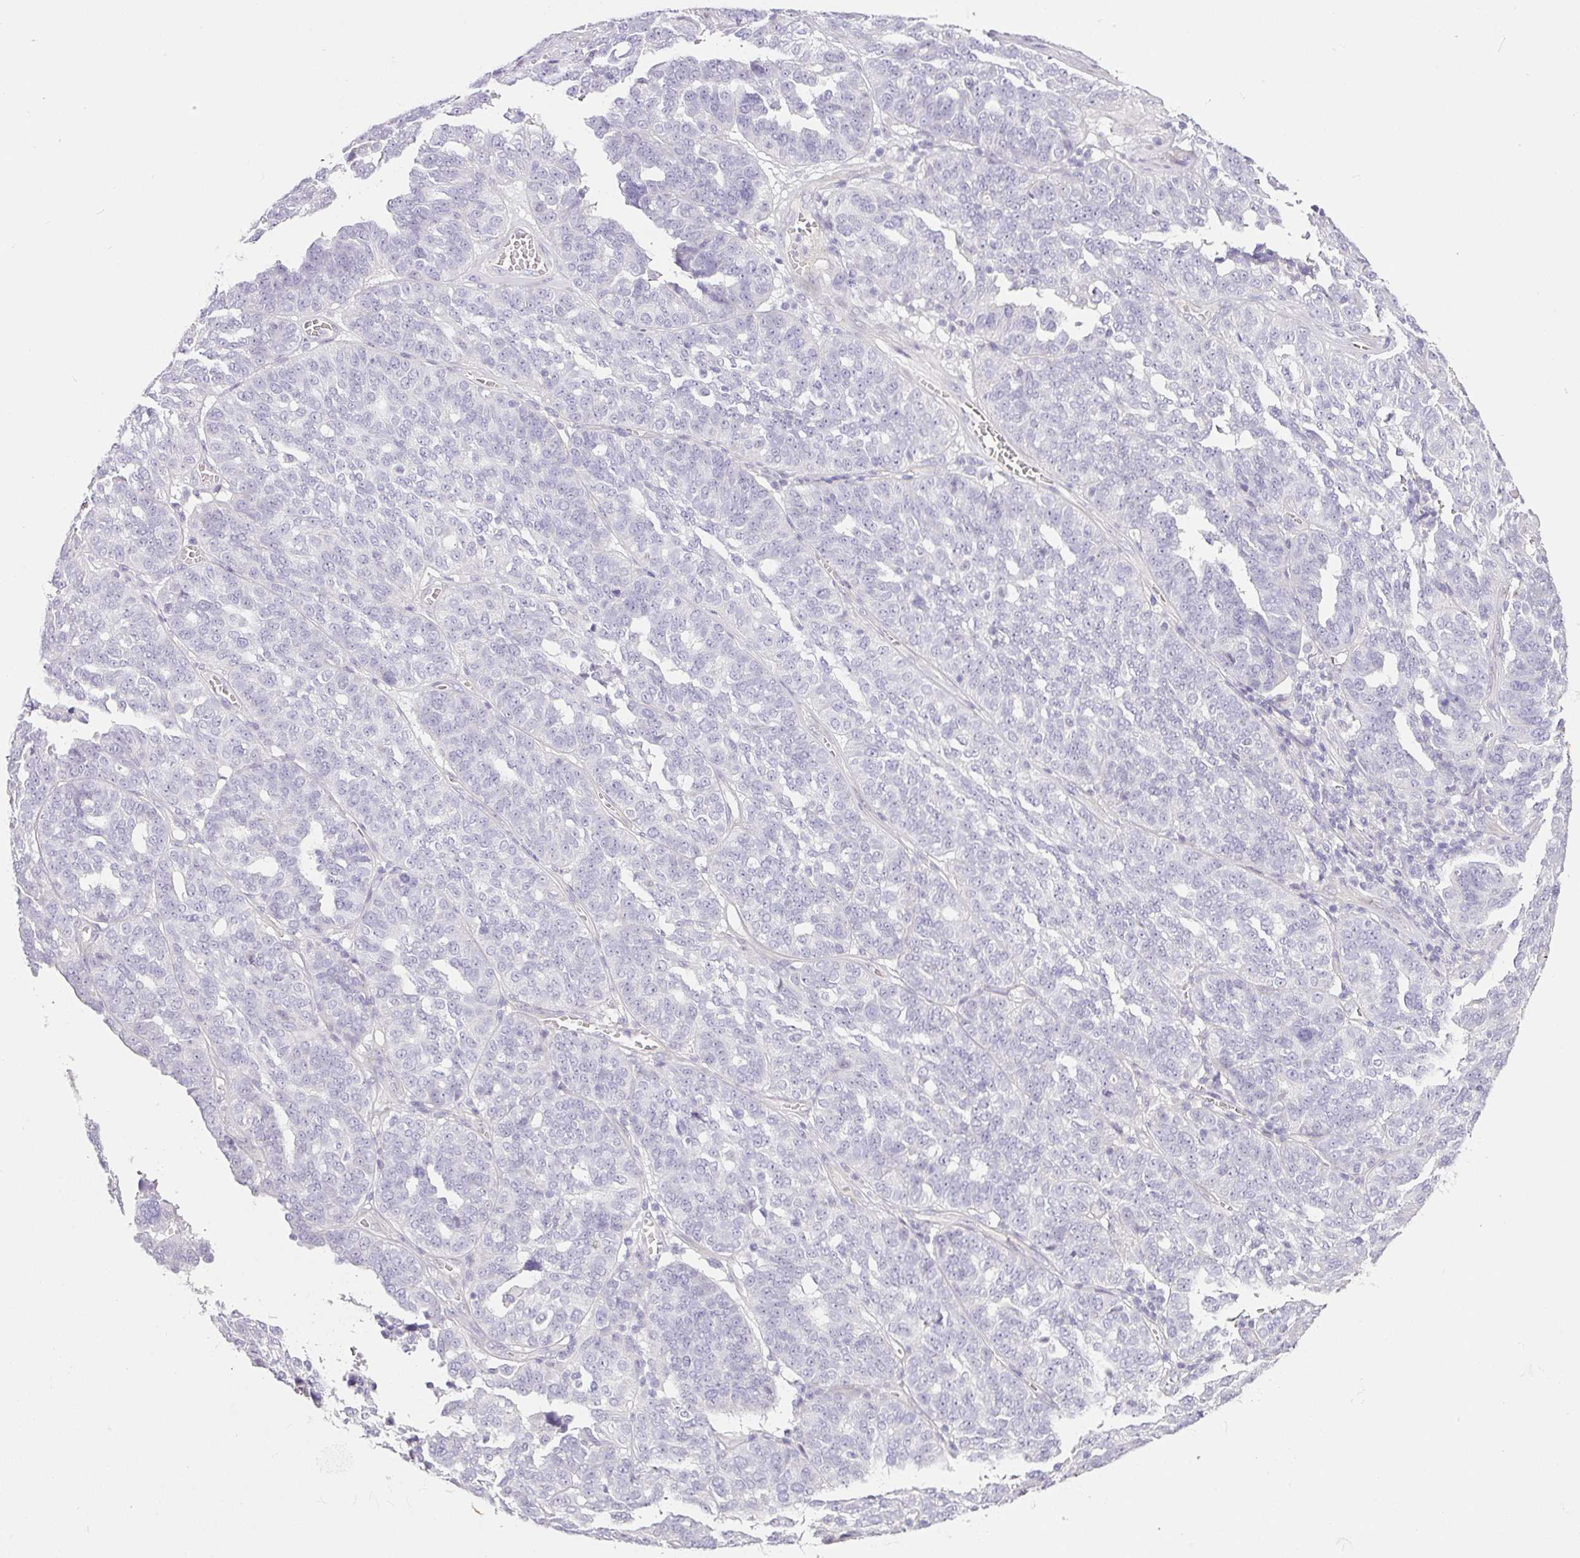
{"staining": {"intensity": "negative", "quantity": "none", "location": "none"}, "tissue": "ovarian cancer", "cell_type": "Tumor cells", "image_type": "cancer", "snomed": [{"axis": "morphology", "description": "Cystadenocarcinoma, serous, NOS"}, {"axis": "topography", "description": "Ovary"}], "caption": "There is no significant staining in tumor cells of serous cystadenocarcinoma (ovarian). Nuclei are stained in blue.", "gene": "RAX2", "patient": {"sex": "female", "age": 59}}